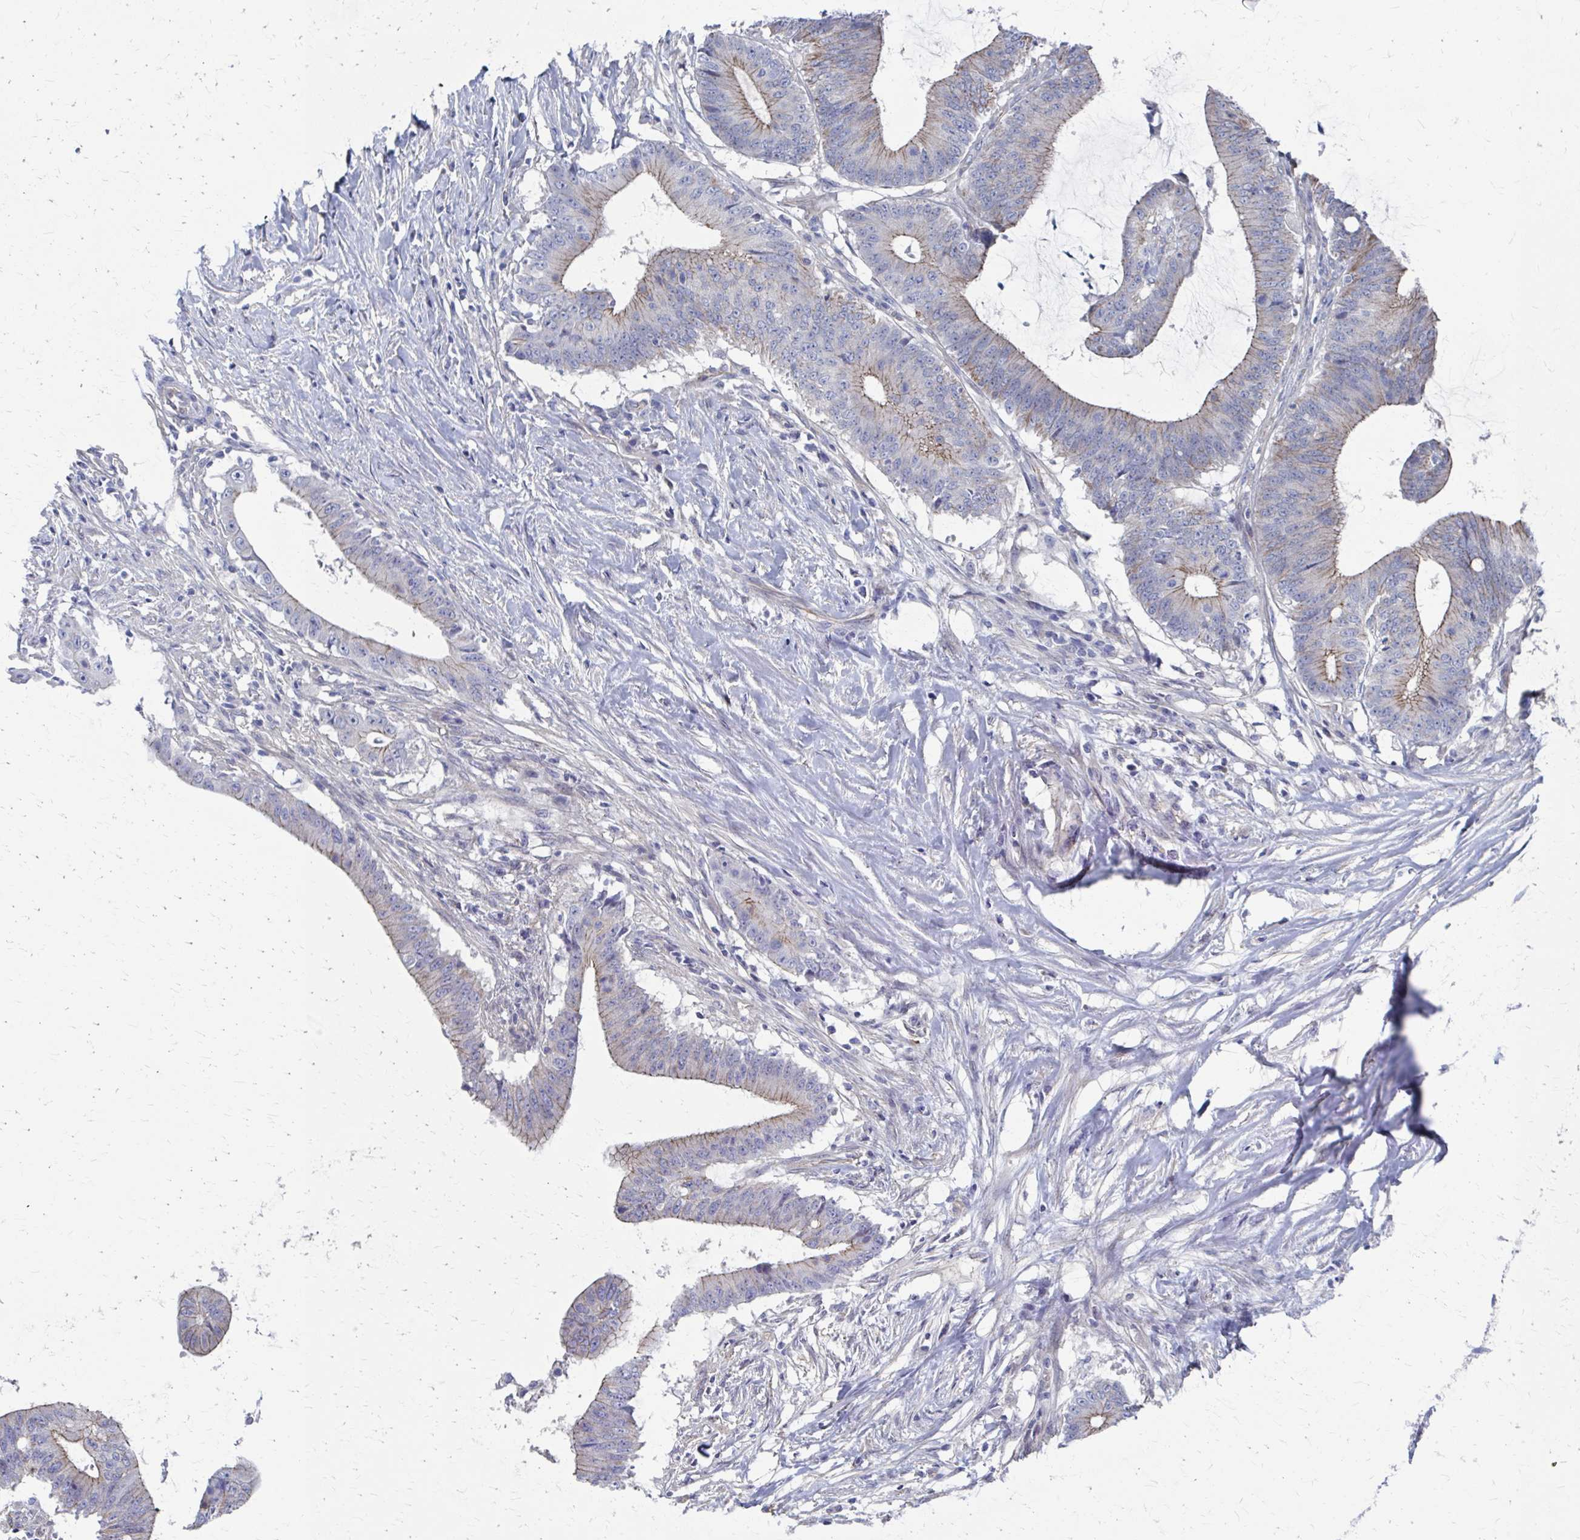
{"staining": {"intensity": "moderate", "quantity": "<25%", "location": "cytoplasmic/membranous"}, "tissue": "colorectal cancer", "cell_type": "Tumor cells", "image_type": "cancer", "snomed": [{"axis": "morphology", "description": "Adenocarcinoma, NOS"}, {"axis": "topography", "description": "Colon"}], "caption": "Human colorectal cancer stained for a protein (brown) displays moderate cytoplasmic/membranous positive positivity in approximately <25% of tumor cells.", "gene": "PLEKHG7", "patient": {"sex": "female", "age": 43}}